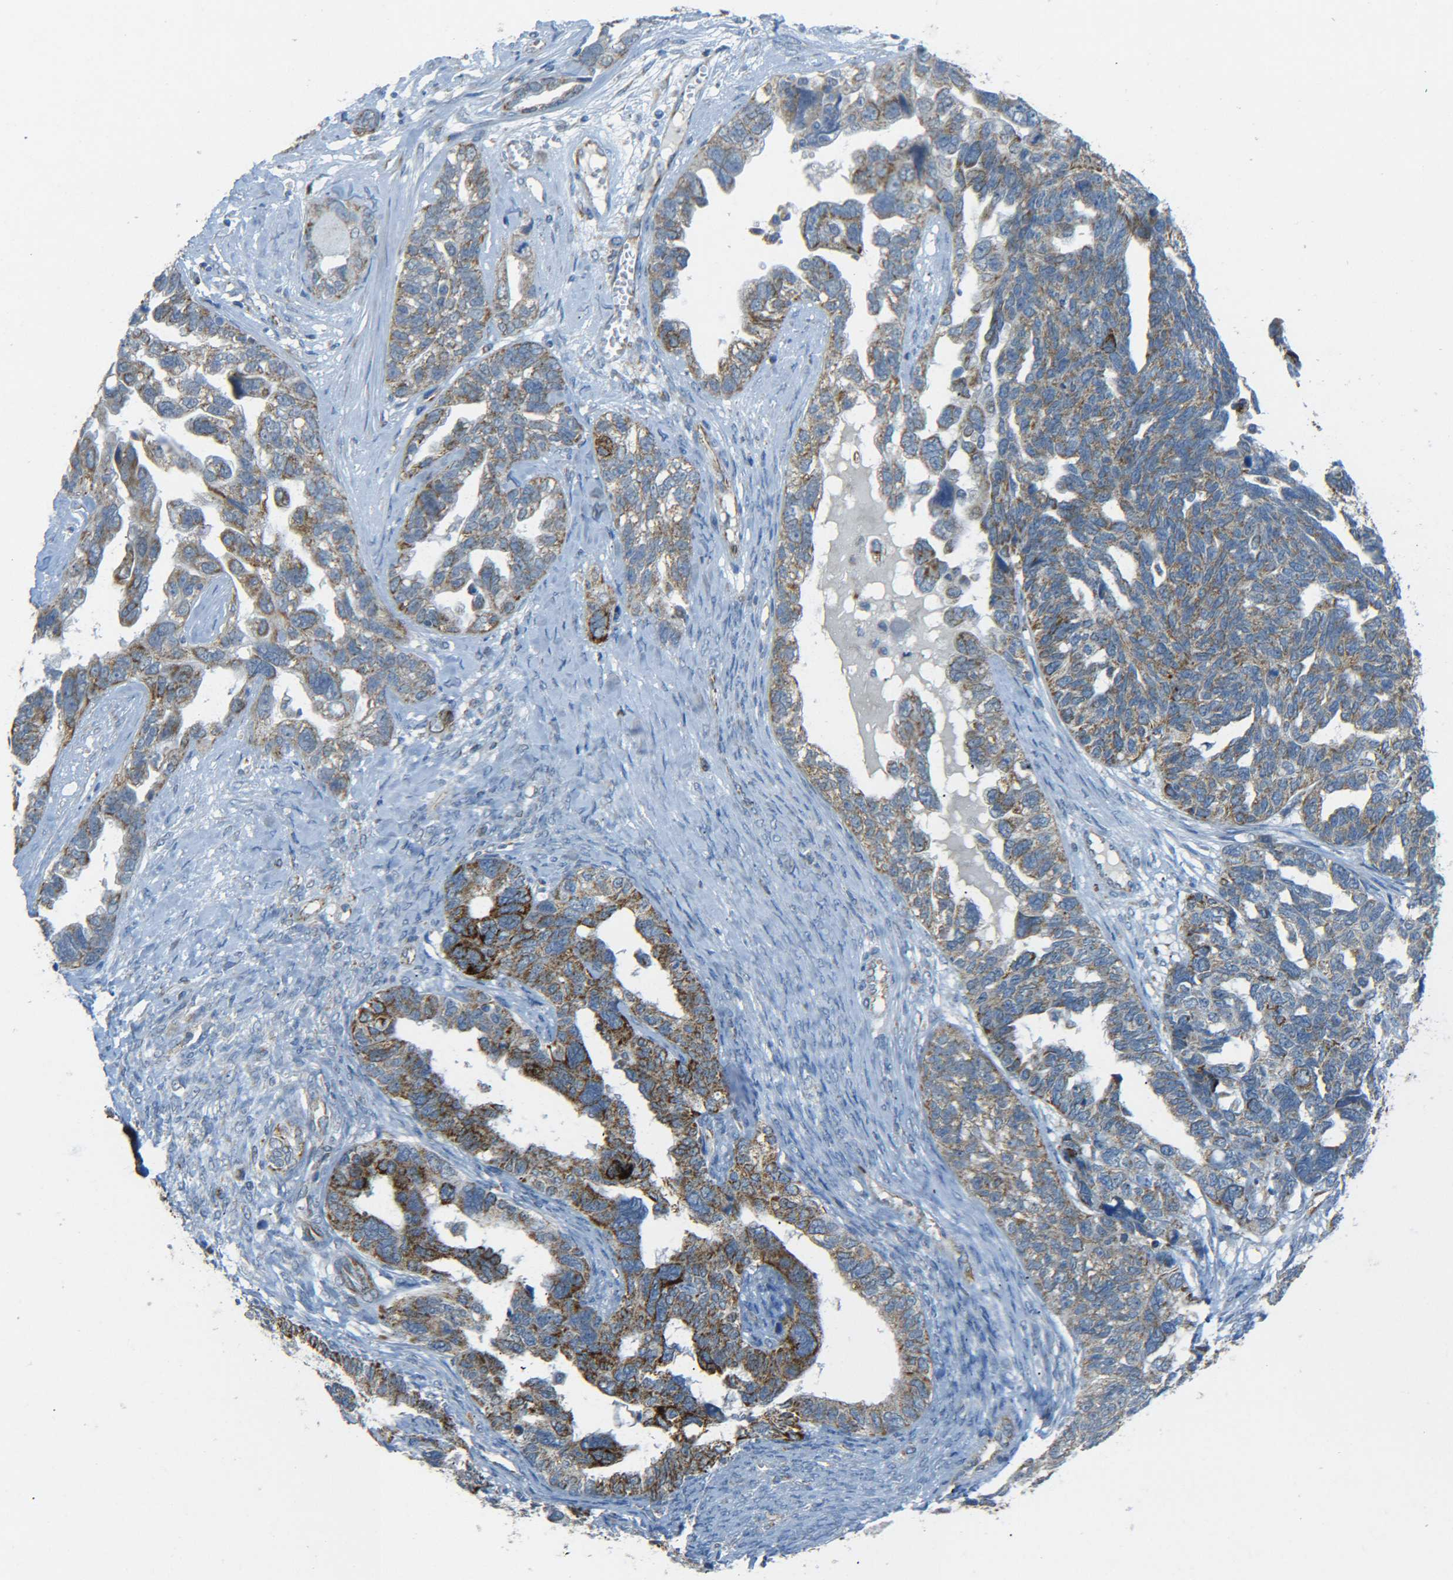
{"staining": {"intensity": "moderate", "quantity": ">75%", "location": "cytoplasmic/membranous"}, "tissue": "ovarian cancer", "cell_type": "Tumor cells", "image_type": "cancer", "snomed": [{"axis": "morphology", "description": "Cystadenocarcinoma, serous, NOS"}, {"axis": "topography", "description": "Ovary"}], "caption": "Brown immunohistochemical staining in ovarian cancer displays moderate cytoplasmic/membranous staining in approximately >75% of tumor cells.", "gene": "CYB5R1", "patient": {"sex": "female", "age": 79}}